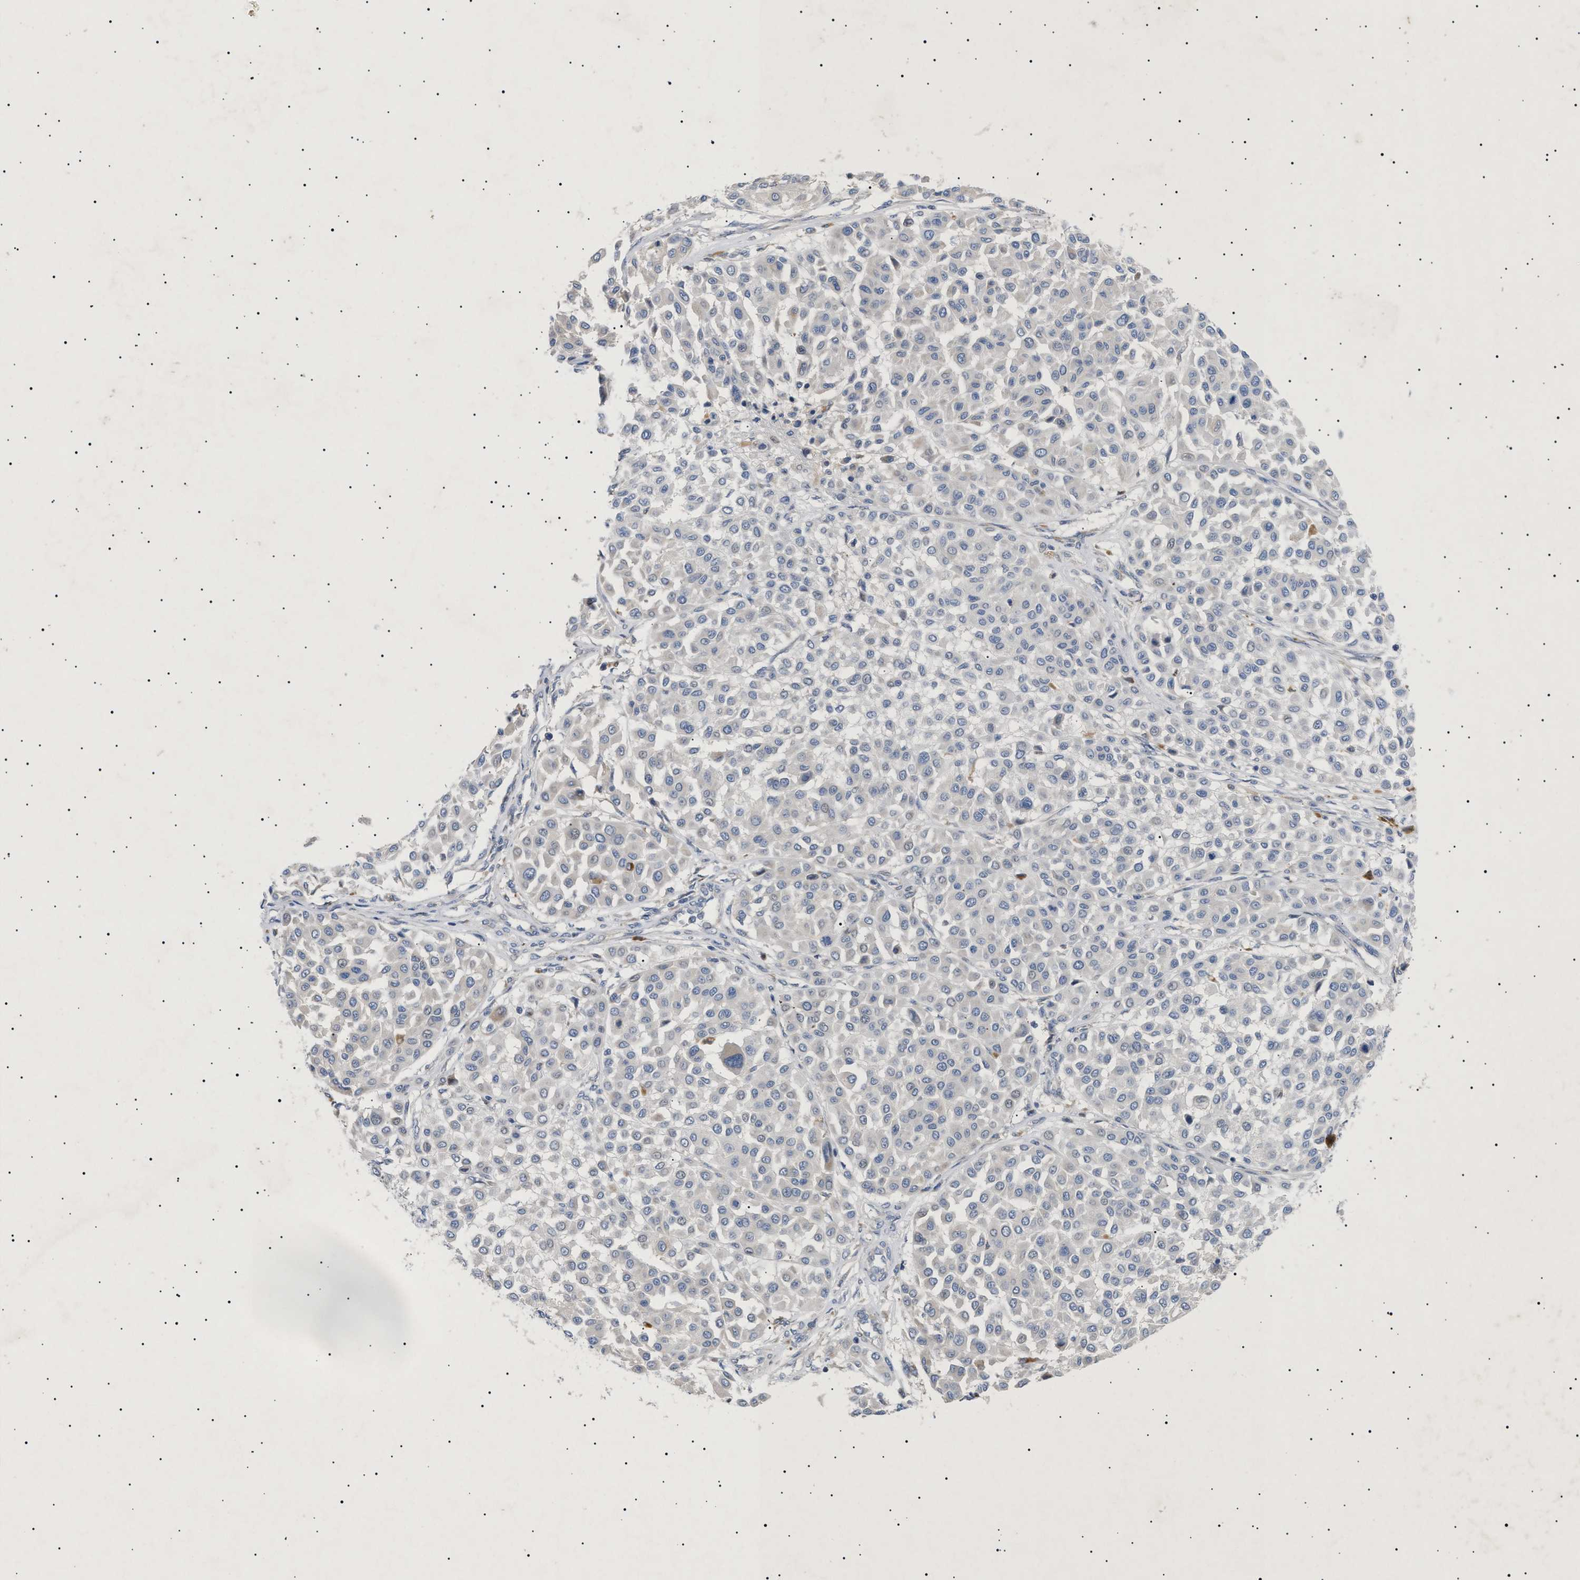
{"staining": {"intensity": "negative", "quantity": "none", "location": "none"}, "tissue": "melanoma", "cell_type": "Tumor cells", "image_type": "cancer", "snomed": [{"axis": "morphology", "description": "Malignant melanoma, Metastatic site"}, {"axis": "topography", "description": "Soft tissue"}], "caption": "Immunohistochemistry (IHC) of human melanoma shows no positivity in tumor cells.", "gene": "SIRT5", "patient": {"sex": "male", "age": 41}}